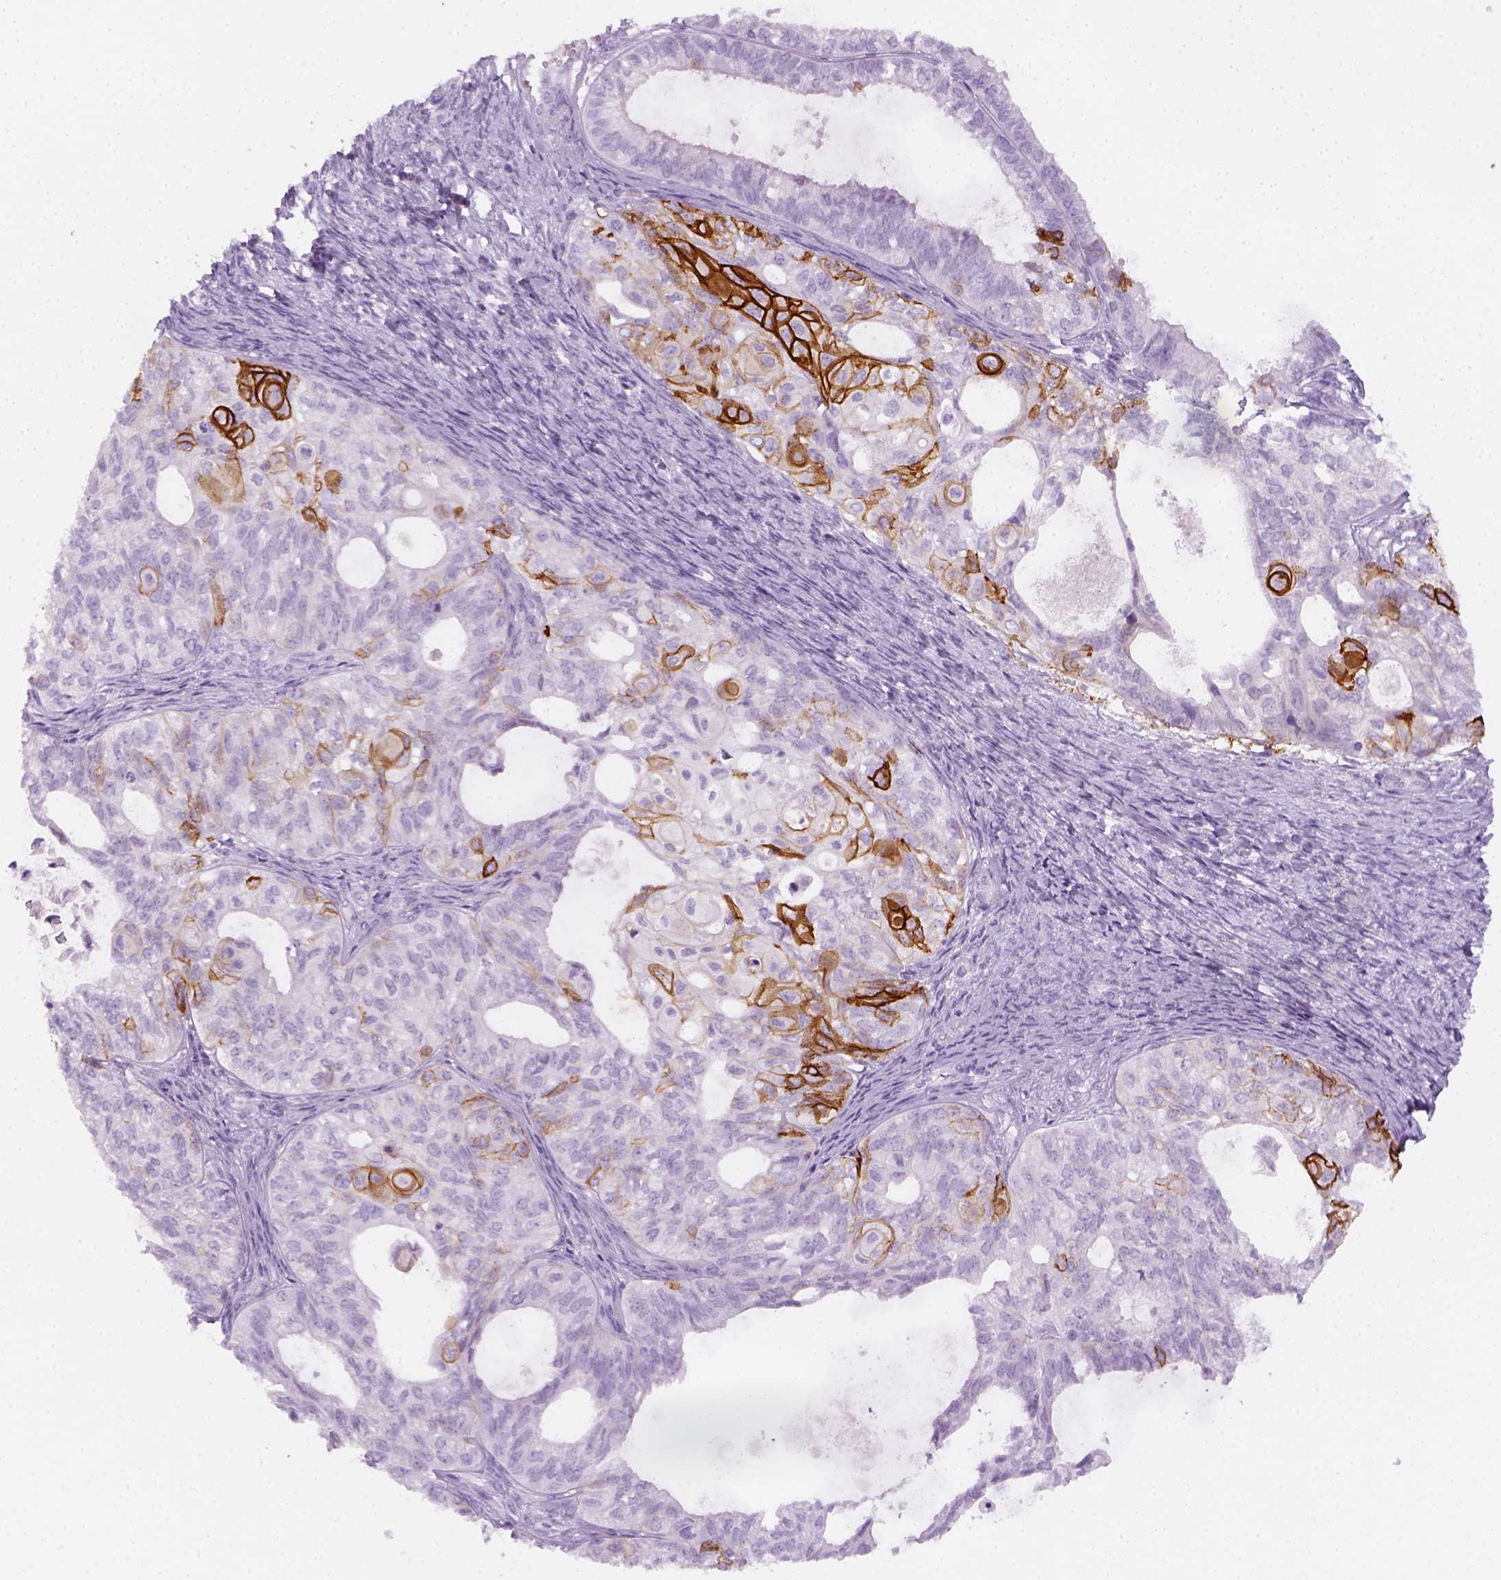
{"staining": {"intensity": "strong", "quantity": "<25%", "location": "cytoplasmic/membranous"}, "tissue": "ovarian cancer", "cell_type": "Tumor cells", "image_type": "cancer", "snomed": [{"axis": "morphology", "description": "Carcinoma, endometroid"}, {"axis": "topography", "description": "Ovary"}], "caption": "Immunohistochemical staining of endometroid carcinoma (ovarian) demonstrates medium levels of strong cytoplasmic/membranous staining in about <25% of tumor cells.", "gene": "AQP3", "patient": {"sex": "female", "age": 64}}